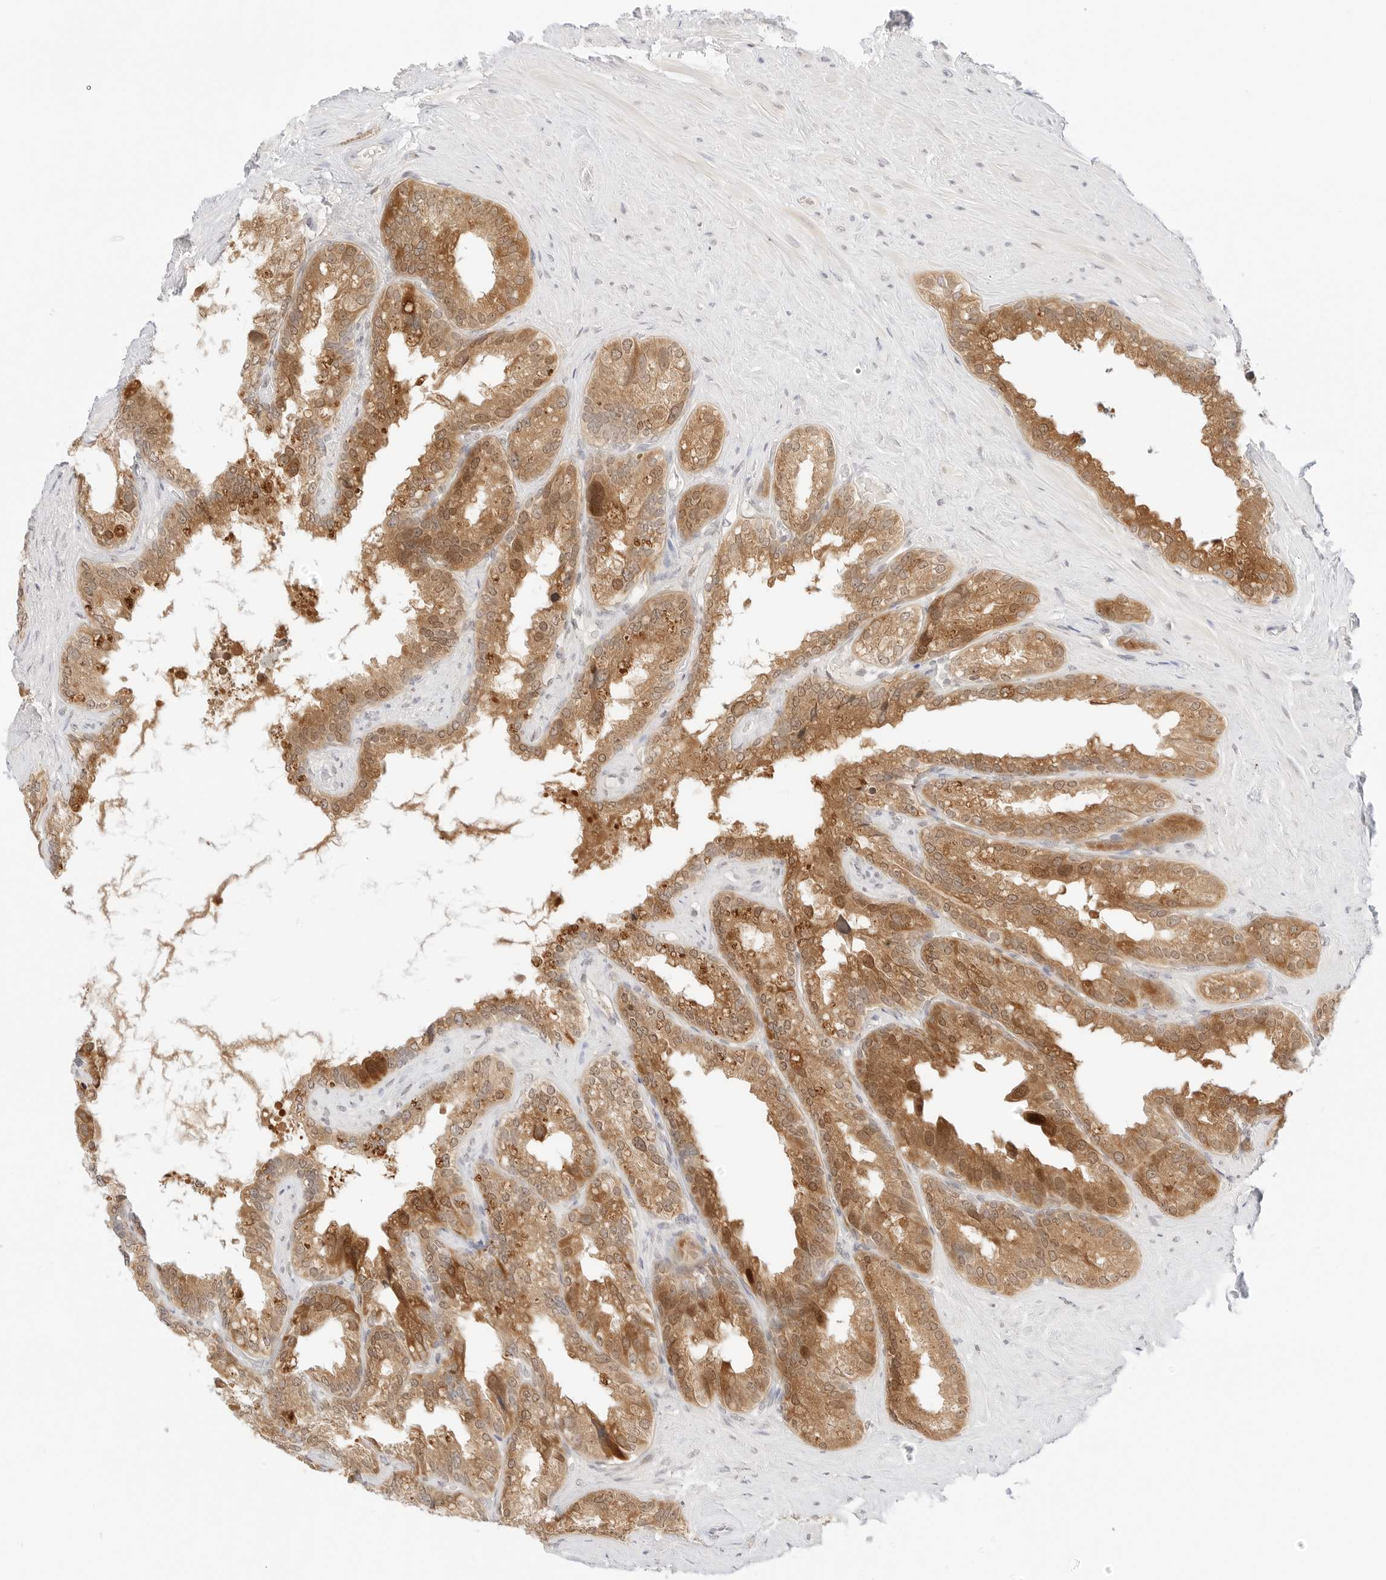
{"staining": {"intensity": "moderate", "quantity": ">75%", "location": "cytoplasmic/membranous"}, "tissue": "seminal vesicle", "cell_type": "Glandular cells", "image_type": "normal", "snomed": [{"axis": "morphology", "description": "Normal tissue, NOS"}, {"axis": "topography", "description": "Seminal veicle"}], "caption": "Protein staining shows moderate cytoplasmic/membranous positivity in approximately >75% of glandular cells in benign seminal vesicle.", "gene": "ERO1B", "patient": {"sex": "male", "age": 80}}